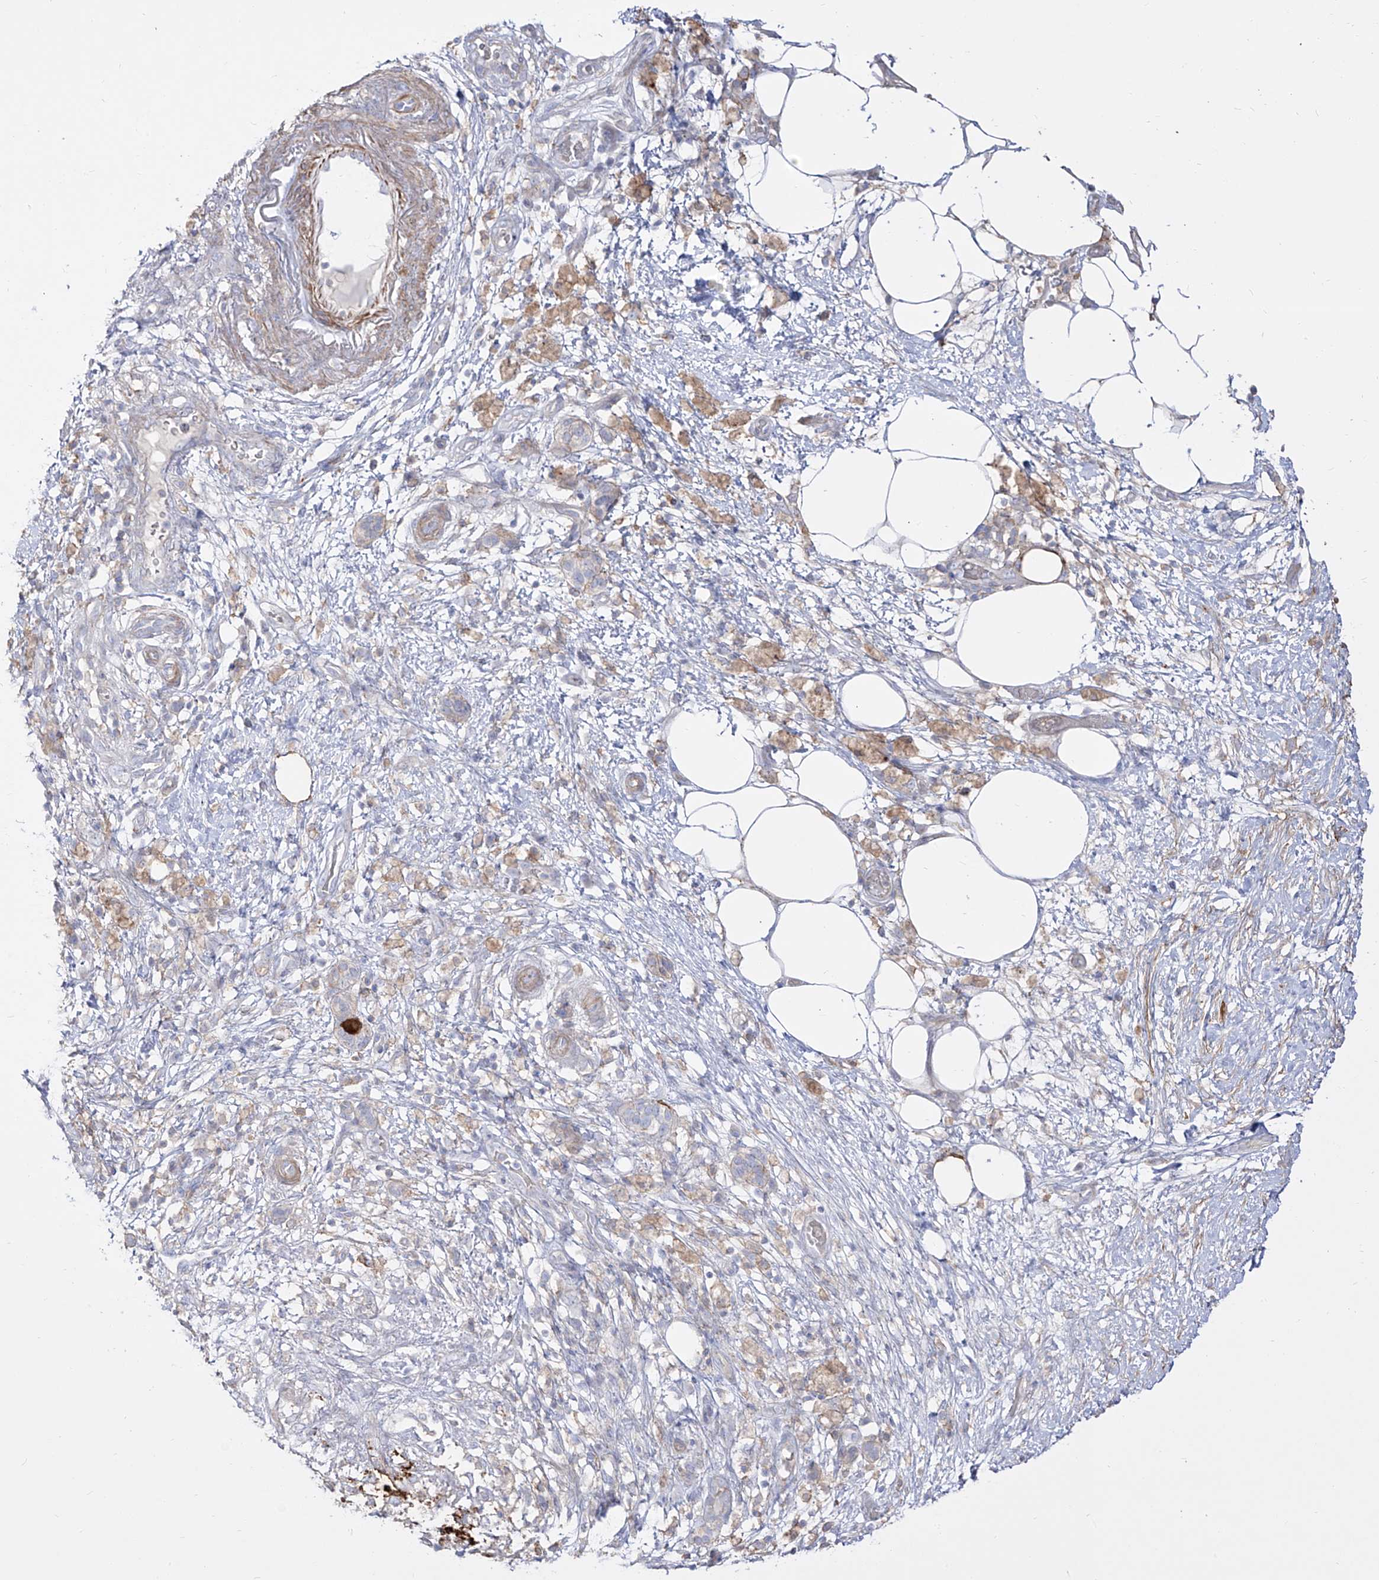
{"staining": {"intensity": "negative", "quantity": "none", "location": "none"}, "tissue": "pancreatic cancer", "cell_type": "Tumor cells", "image_type": "cancer", "snomed": [{"axis": "morphology", "description": "Adenocarcinoma, NOS"}, {"axis": "topography", "description": "Pancreas"}], "caption": "Tumor cells are negative for brown protein staining in adenocarcinoma (pancreatic). The staining was performed using DAB to visualize the protein expression in brown, while the nuclei were stained in blue with hematoxylin (Magnification: 20x).", "gene": "ZGRF1", "patient": {"sex": "female", "age": 78}}